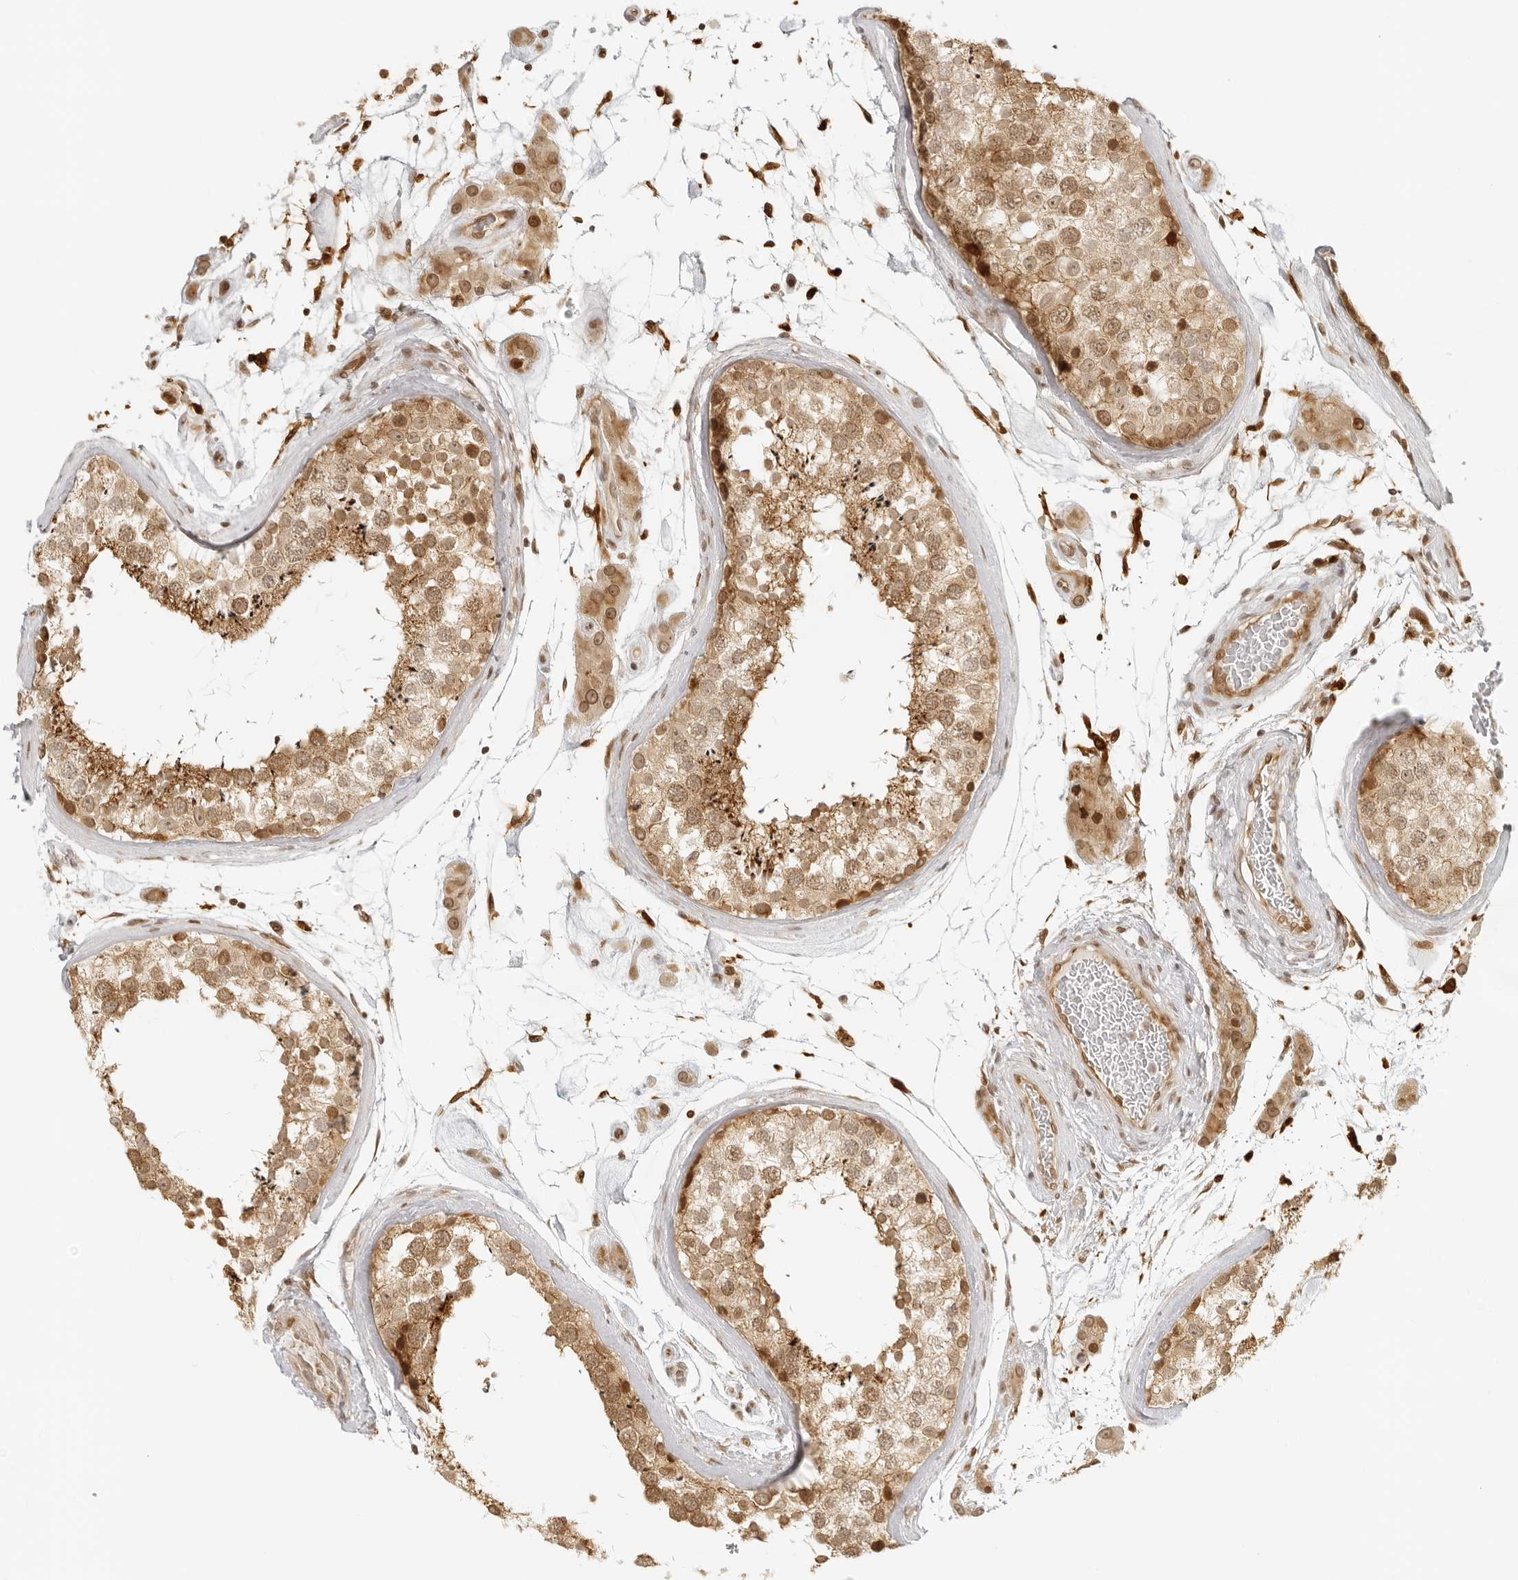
{"staining": {"intensity": "moderate", "quantity": ">75%", "location": "cytoplasmic/membranous,nuclear"}, "tissue": "testis", "cell_type": "Cells in seminiferous ducts", "image_type": "normal", "snomed": [{"axis": "morphology", "description": "Normal tissue, NOS"}, {"axis": "topography", "description": "Testis"}], "caption": "Moderate cytoplasmic/membranous,nuclear protein staining is seen in about >75% of cells in seminiferous ducts in testis.", "gene": "ZNF407", "patient": {"sex": "male", "age": 46}}